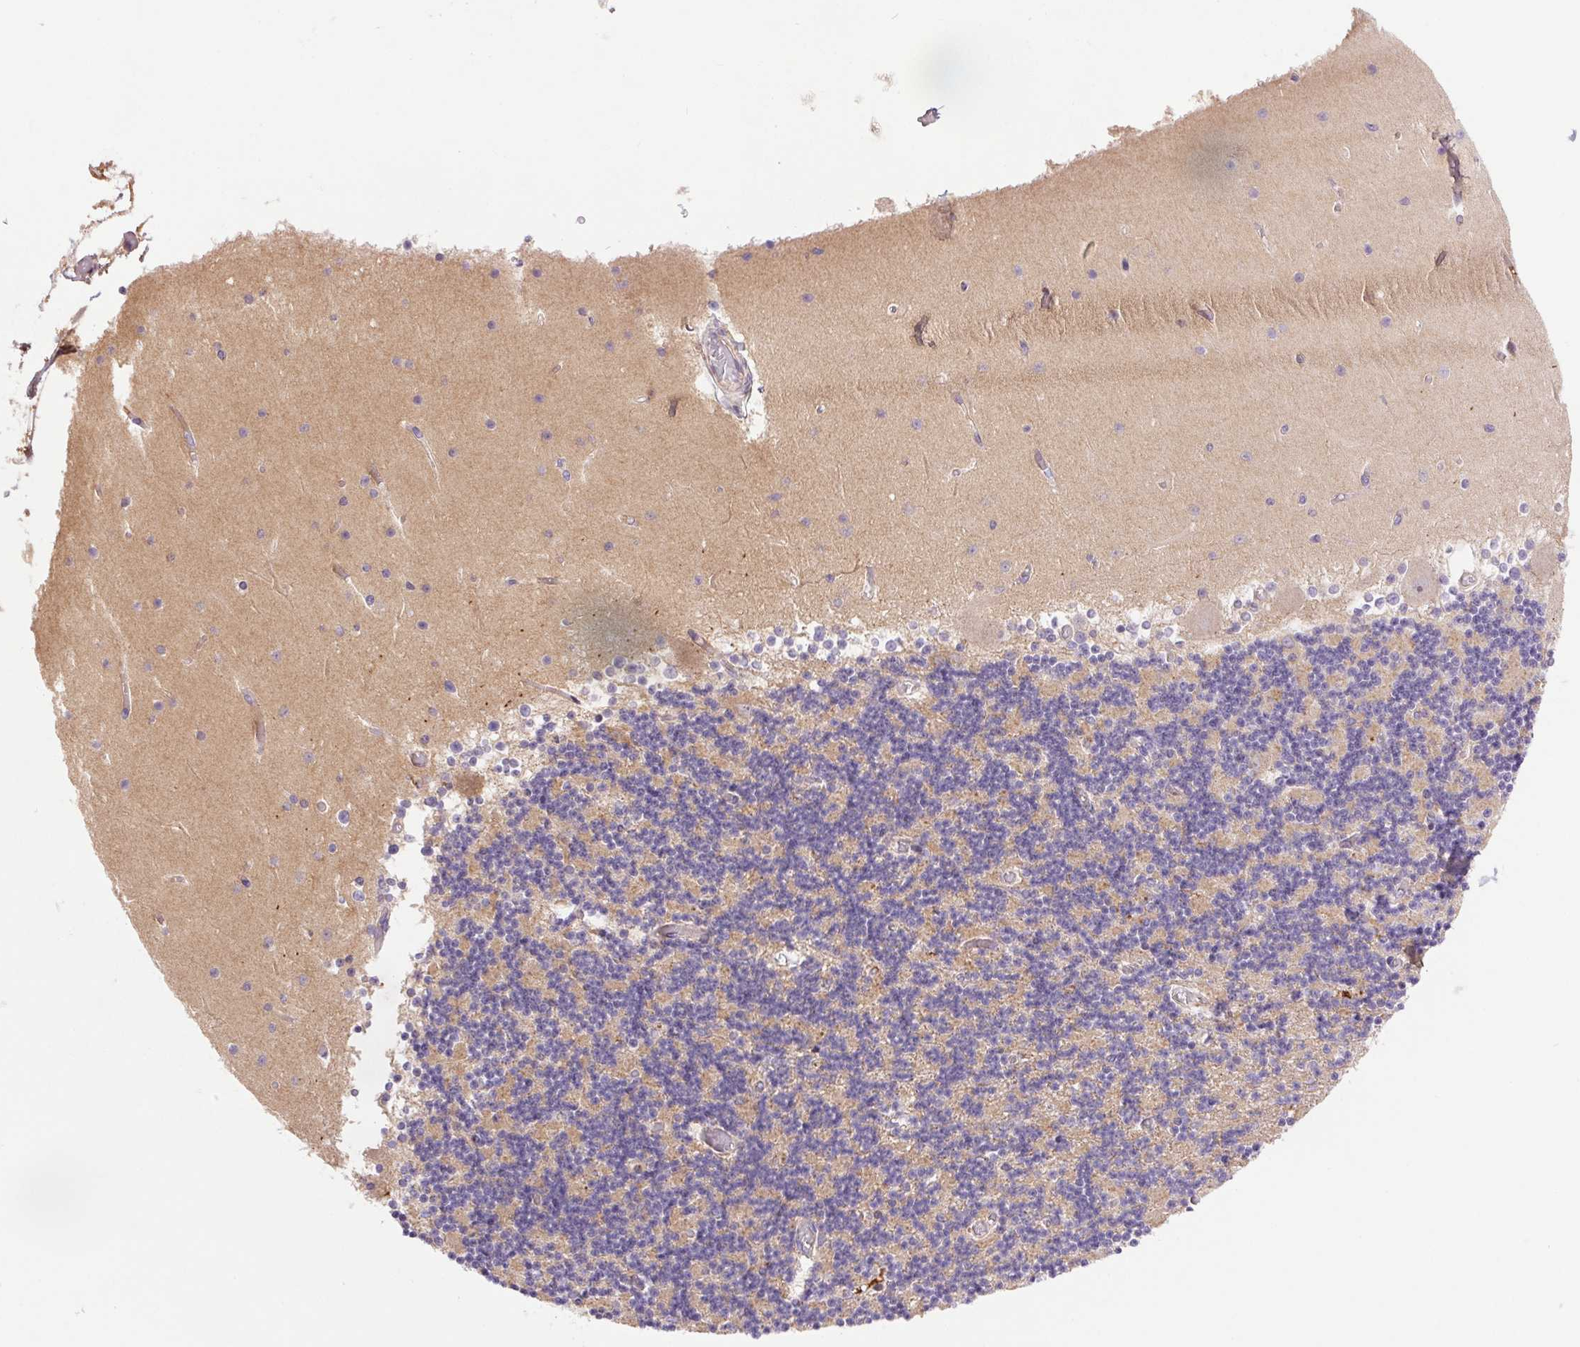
{"staining": {"intensity": "weak", "quantity": "<25%", "location": "cytoplasmic/membranous"}, "tissue": "cerebellum", "cell_type": "Cells in granular layer", "image_type": "normal", "snomed": [{"axis": "morphology", "description": "Normal tissue, NOS"}, {"axis": "topography", "description": "Cerebellum"}], "caption": "This is an IHC micrograph of benign cerebellum. There is no staining in cells in granular layer.", "gene": "LRRTM1", "patient": {"sex": "female", "age": 28}}